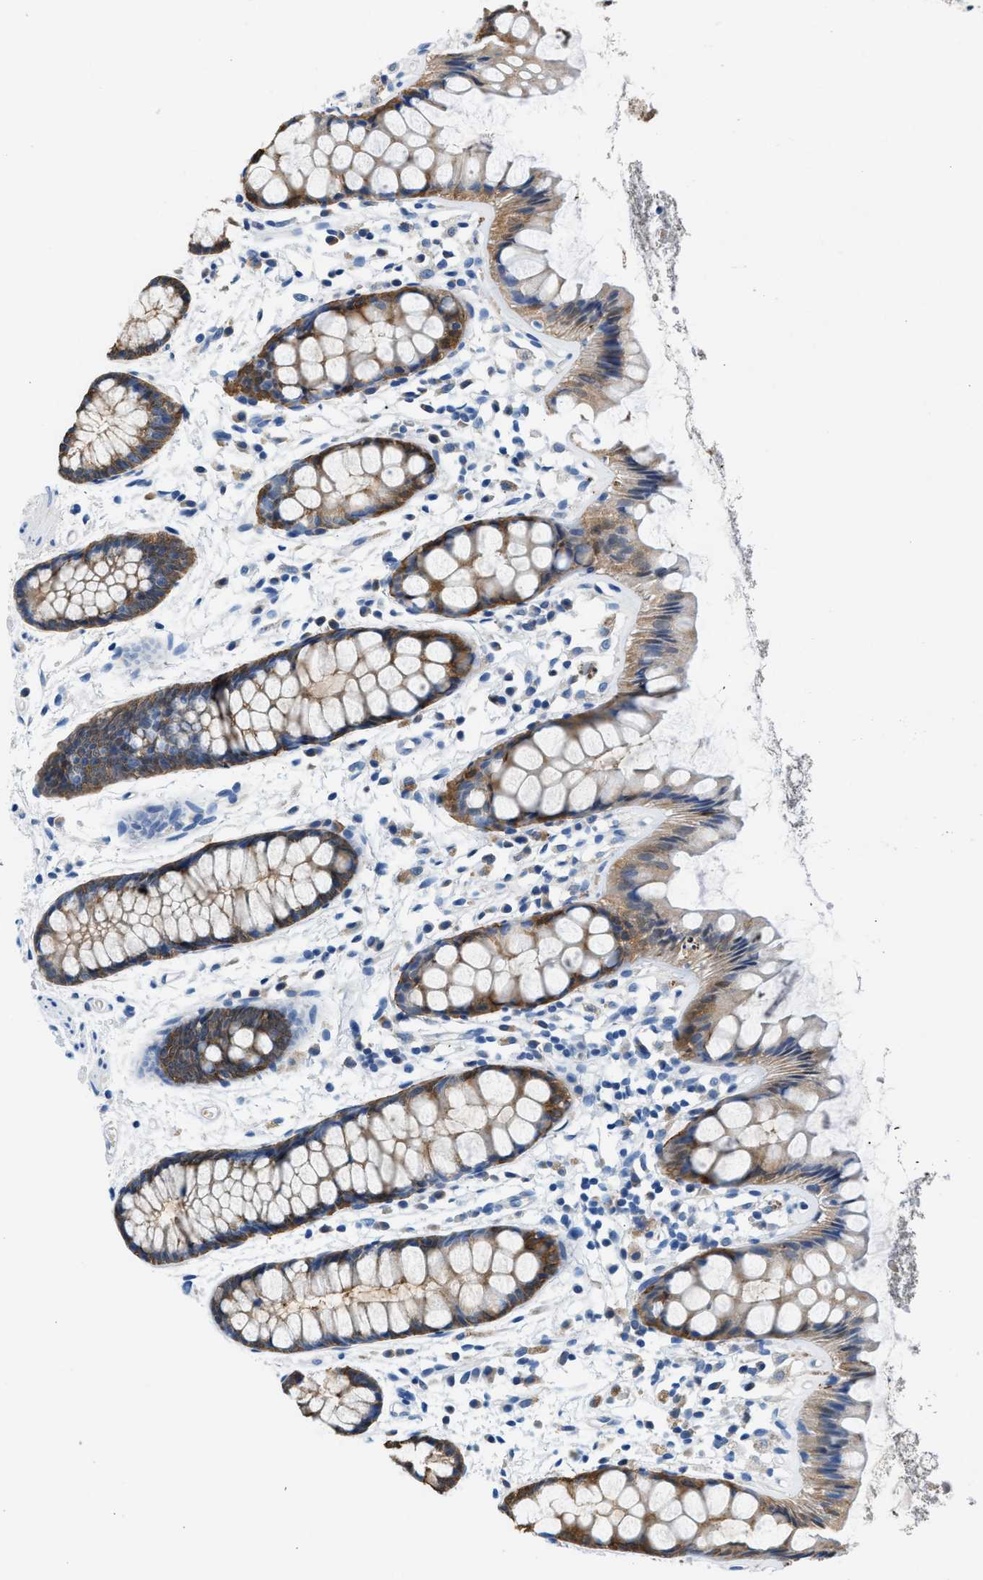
{"staining": {"intensity": "moderate", "quantity": ">75%", "location": "cytoplasmic/membranous"}, "tissue": "rectum", "cell_type": "Glandular cells", "image_type": "normal", "snomed": [{"axis": "morphology", "description": "Normal tissue, NOS"}, {"axis": "topography", "description": "Rectum"}], "caption": "A high-resolution micrograph shows IHC staining of normal rectum, which exhibits moderate cytoplasmic/membranous positivity in about >75% of glandular cells. The protein is shown in brown color, while the nuclei are stained blue.", "gene": "FADS6", "patient": {"sex": "female", "age": 66}}